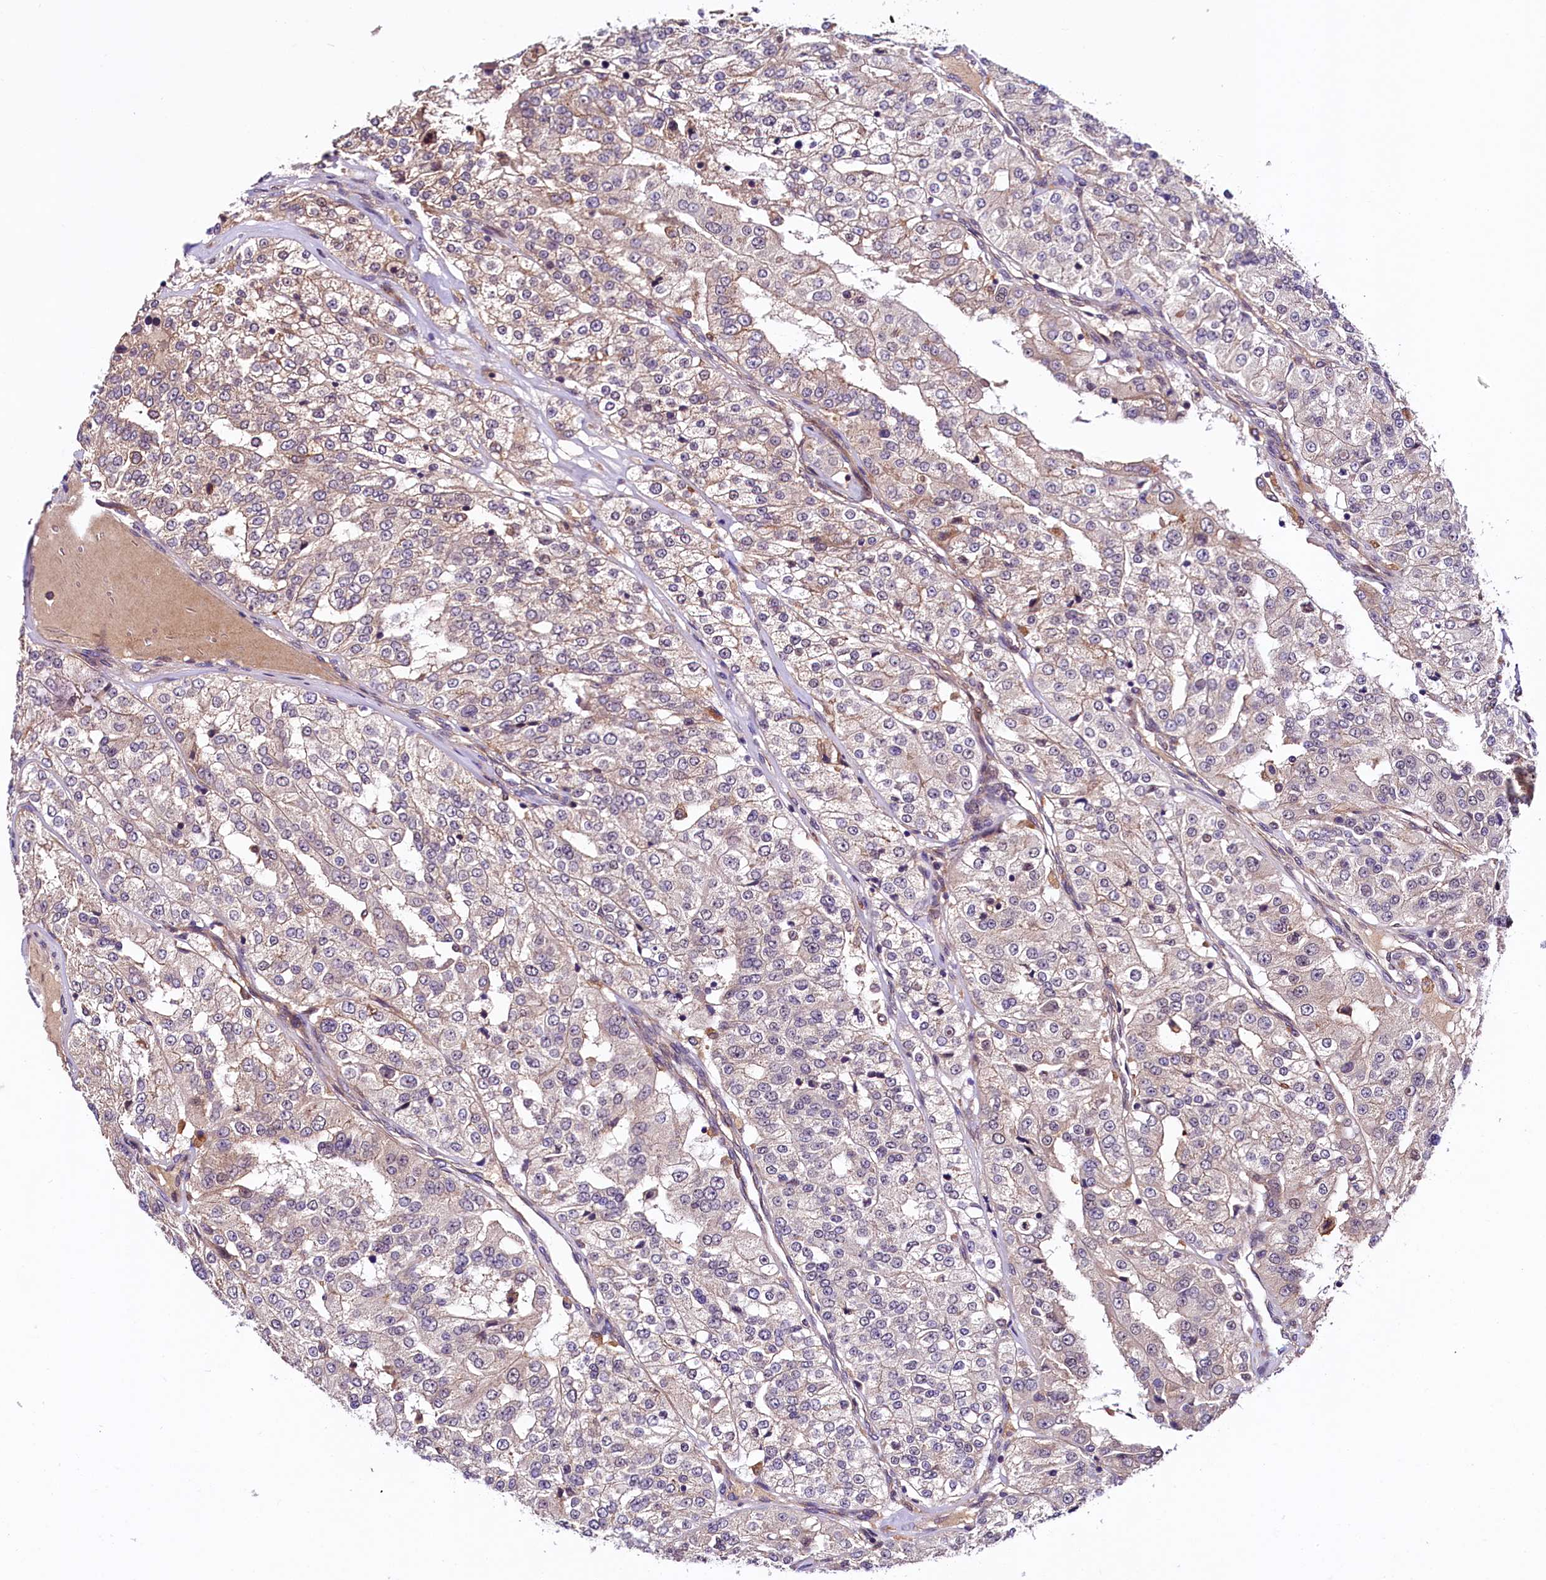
{"staining": {"intensity": "weak", "quantity": "25%-75%", "location": "cytoplasmic/membranous"}, "tissue": "renal cancer", "cell_type": "Tumor cells", "image_type": "cancer", "snomed": [{"axis": "morphology", "description": "Adenocarcinoma, NOS"}, {"axis": "topography", "description": "Kidney"}], "caption": "Immunohistochemistry photomicrograph of adenocarcinoma (renal) stained for a protein (brown), which displays low levels of weak cytoplasmic/membranous expression in about 25%-75% of tumor cells.", "gene": "VPS35", "patient": {"sex": "female", "age": 63}}